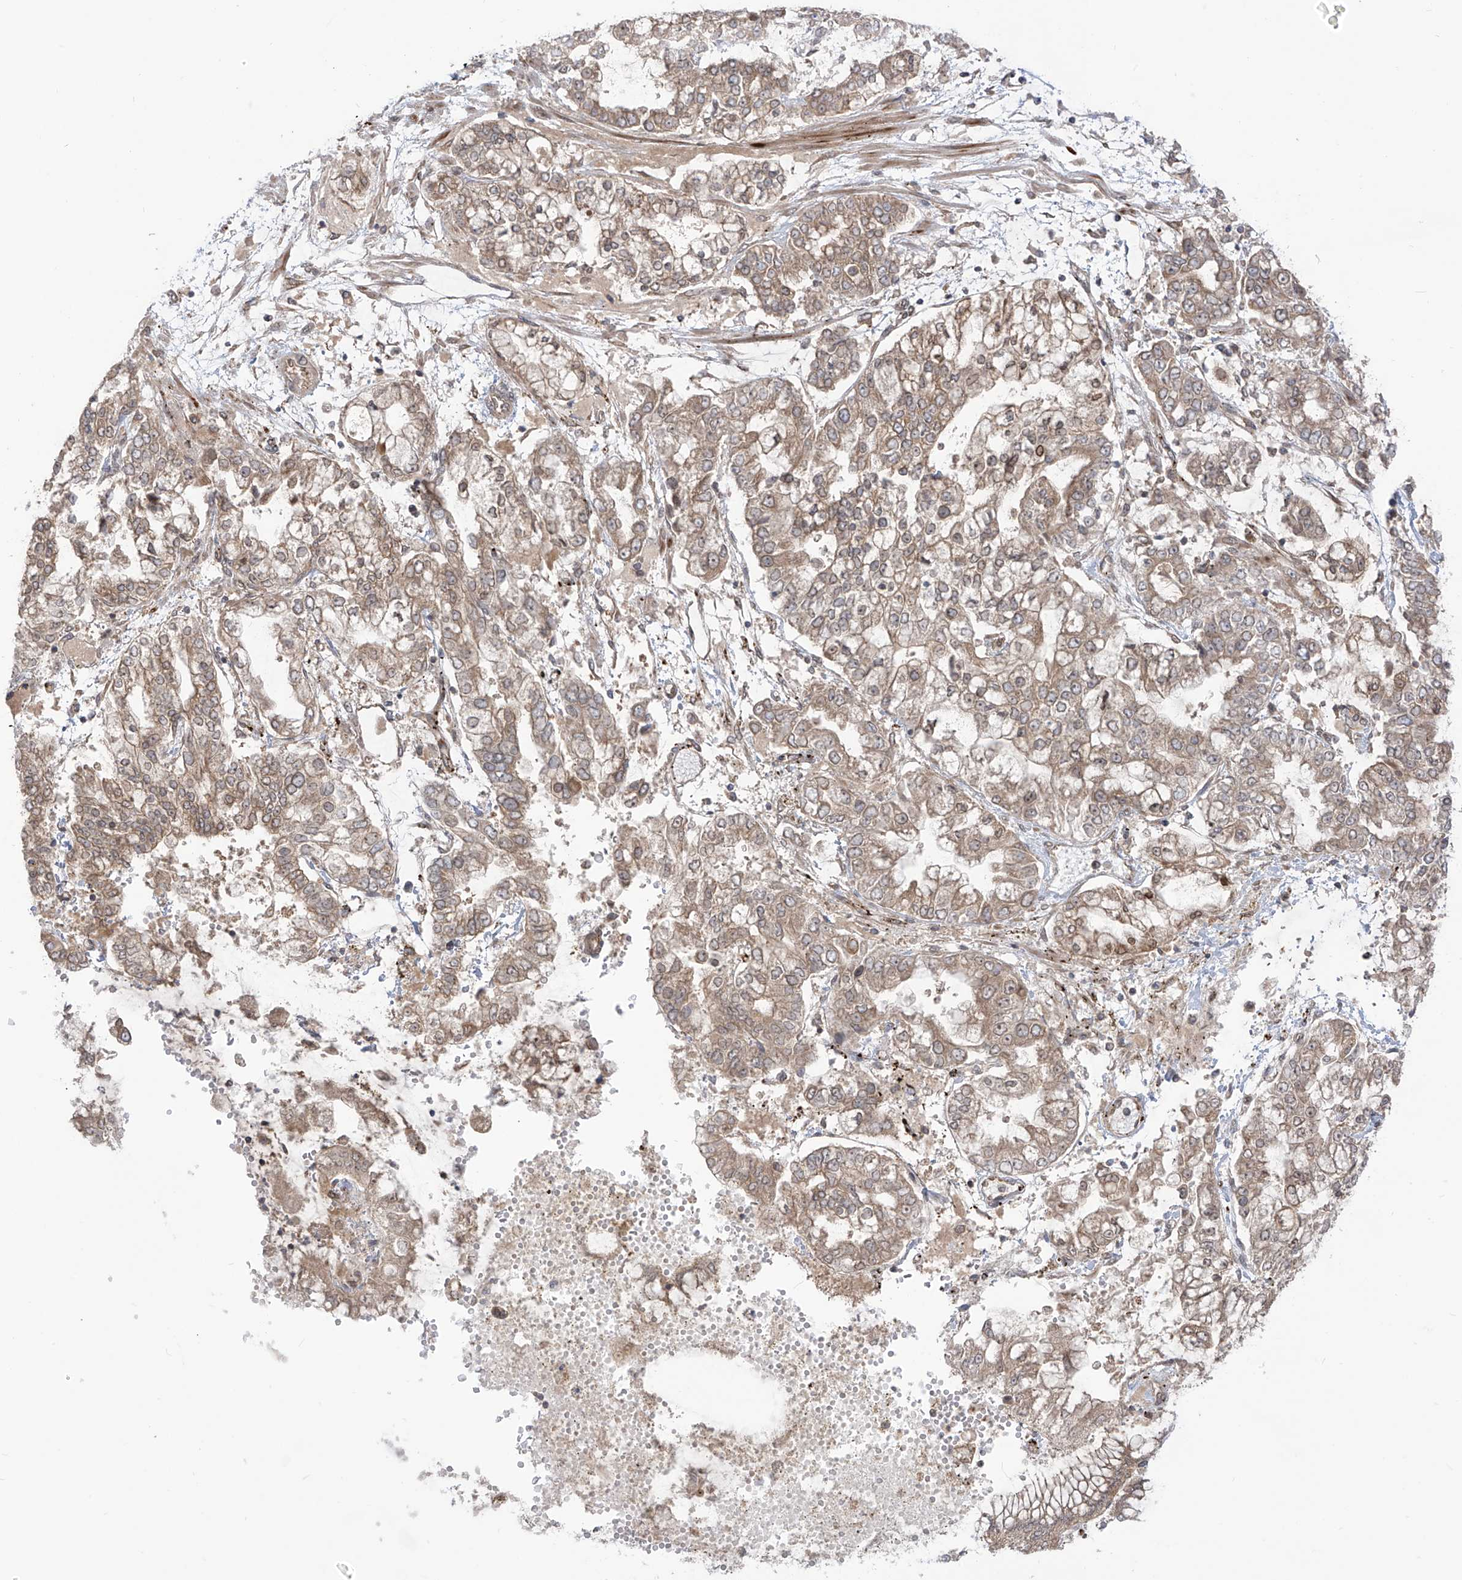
{"staining": {"intensity": "weak", "quantity": ">75%", "location": "cytoplasmic/membranous"}, "tissue": "stomach cancer", "cell_type": "Tumor cells", "image_type": "cancer", "snomed": [{"axis": "morphology", "description": "Normal tissue, NOS"}, {"axis": "morphology", "description": "Adenocarcinoma, NOS"}, {"axis": "topography", "description": "Stomach, upper"}, {"axis": "topography", "description": "Stomach"}], "caption": "Immunohistochemical staining of human stomach adenocarcinoma displays low levels of weak cytoplasmic/membranous expression in about >75% of tumor cells. (IHC, brightfield microscopy, high magnification).", "gene": "TRIM67", "patient": {"sex": "male", "age": 76}}